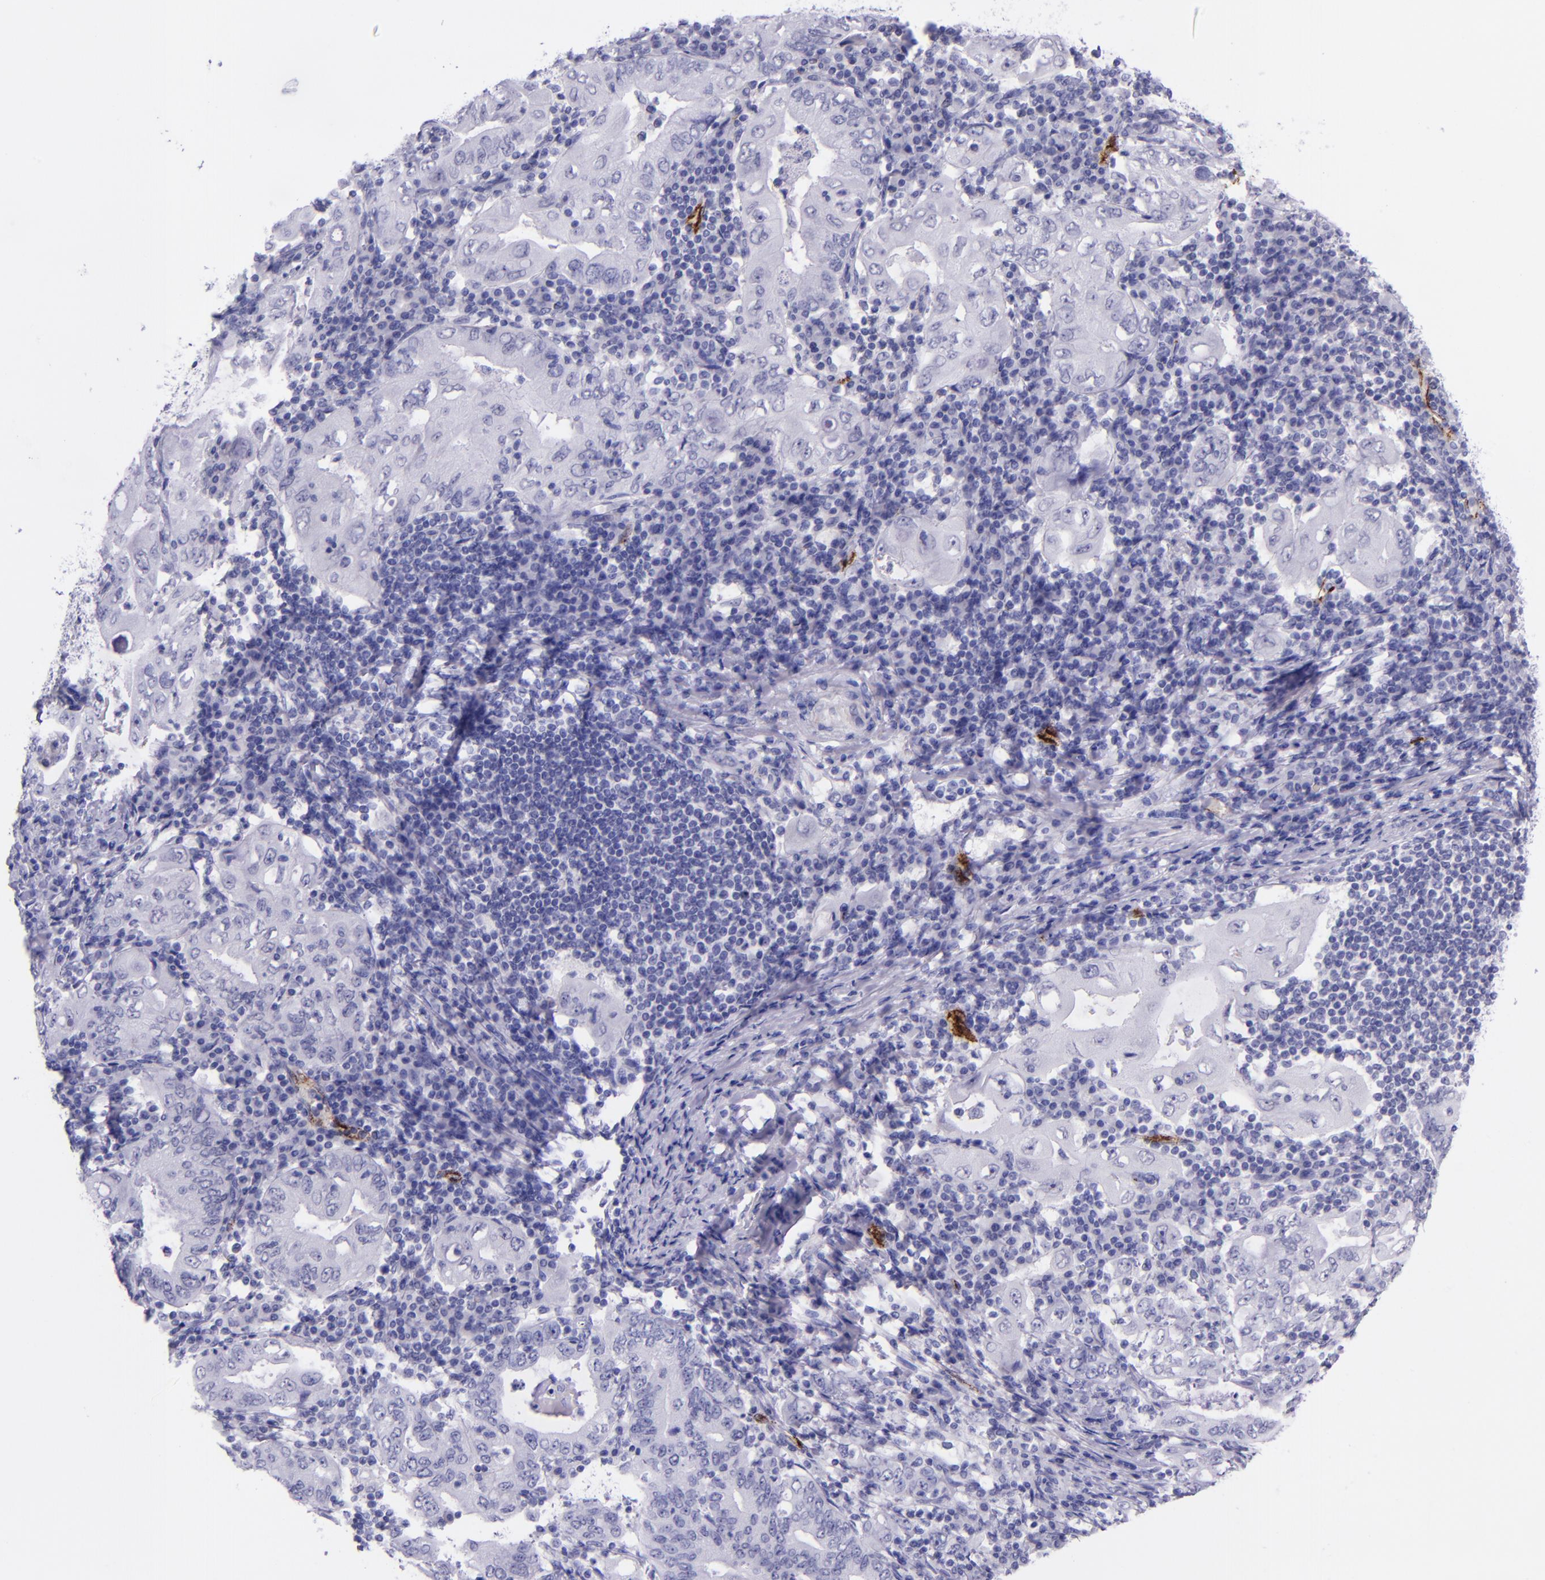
{"staining": {"intensity": "negative", "quantity": "none", "location": "none"}, "tissue": "stomach cancer", "cell_type": "Tumor cells", "image_type": "cancer", "snomed": [{"axis": "morphology", "description": "Normal tissue, NOS"}, {"axis": "morphology", "description": "Adenocarcinoma, NOS"}, {"axis": "topography", "description": "Esophagus"}, {"axis": "topography", "description": "Stomach, upper"}, {"axis": "topography", "description": "Peripheral nerve tissue"}], "caption": "Immunohistochemistry micrograph of human stomach adenocarcinoma stained for a protein (brown), which shows no staining in tumor cells.", "gene": "SELE", "patient": {"sex": "male", "age": 62}}